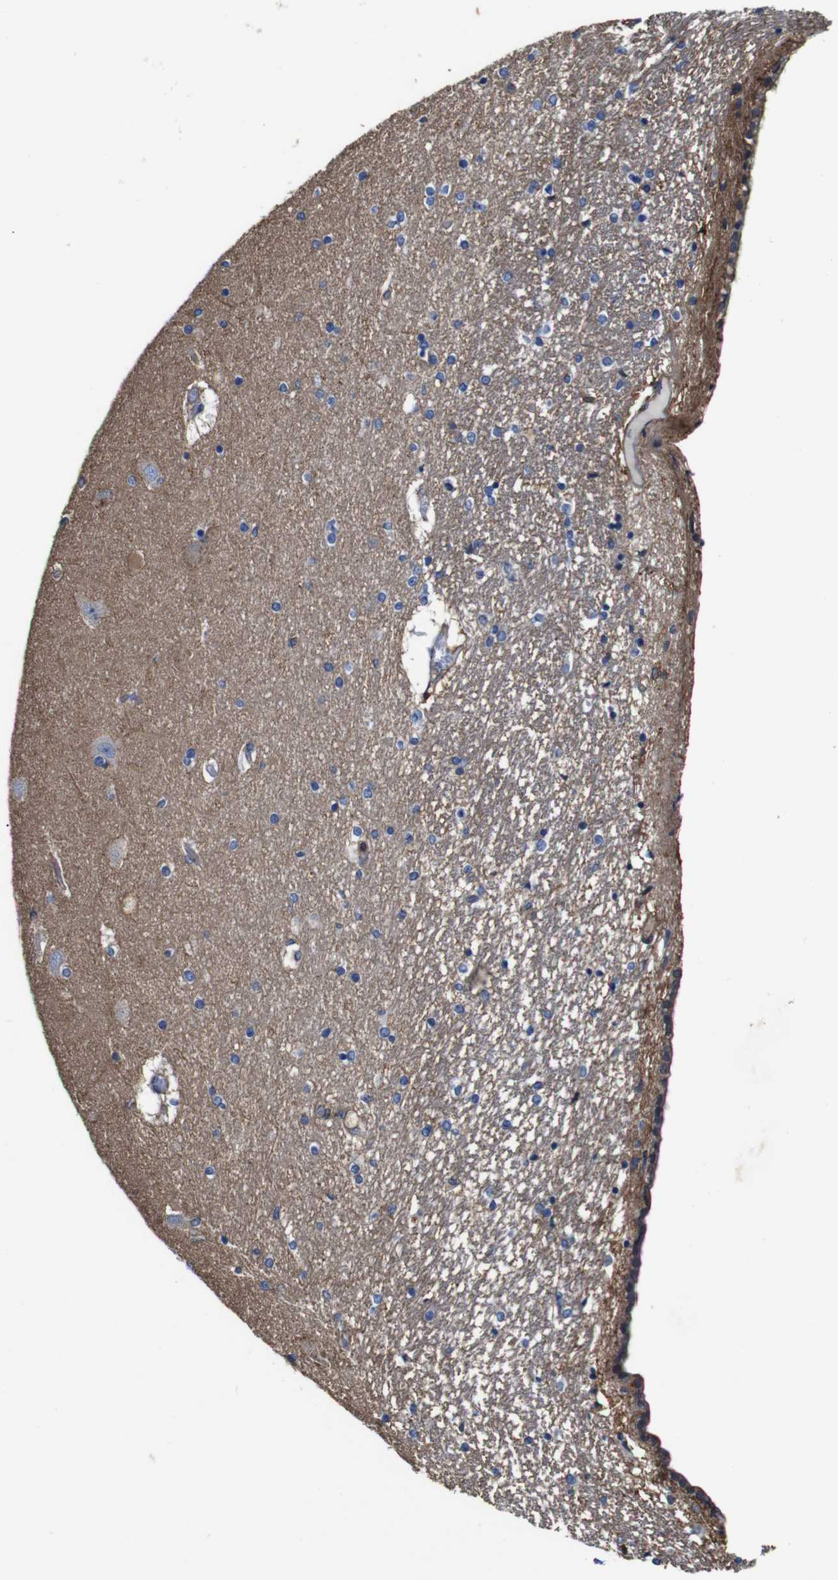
{"staining": {"intensity": "weak", "quantity": "<25%", "location": "cytoplasmic/membranous"}, "tissue": "hippocampus", "cell_type": "Glial cells", "image_type": "normal", "snomed": [{"axis": "morphology", "description": "Normal tissue, NOS"}, {"axis": "topography", "description": "Hippocampus"}], "caption": "Immunohistochemistry (IHC) photomicrograph of benign hippocampus: human hippocampus stained with DAB exhibits no significant protein staining in glial cells.", "gene": "PI4KA", "patient": {"sex": "female", "age": 54}}